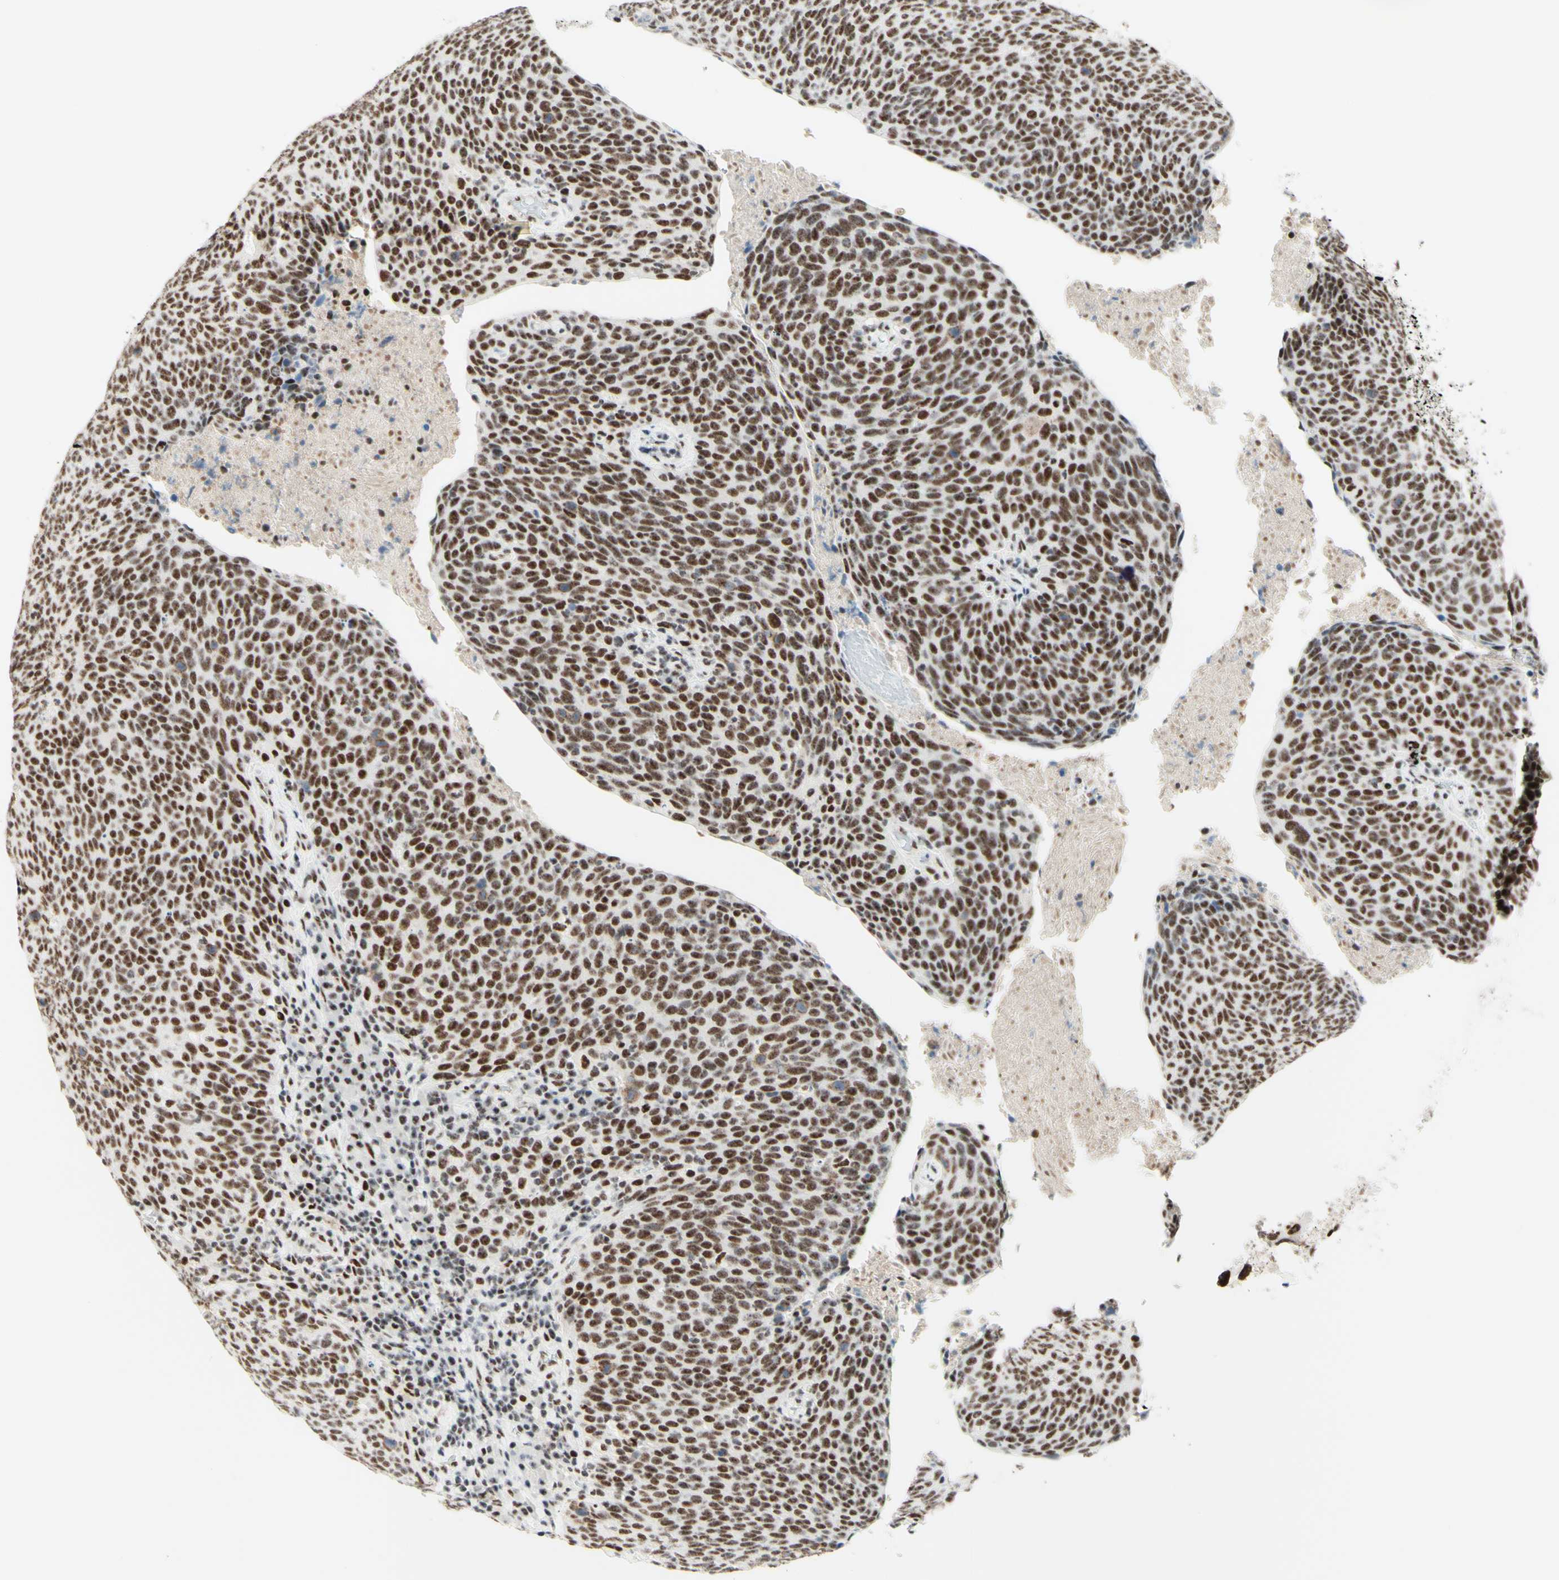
{"staining": {"intensity": "moderate", "quantity": ">75%", "location": "nuclear"}, "tissue": "head and neck cancer", "cell_type": "Tumor cells", "image_type": "cancer", "snomed": [{"axis": "morphology", "description": "Squamous cell carcinoma, NOS"}, {"axis": "morphology", "description": "Squamous cell carcinoma, metastatic, NOS"}, {"axis": "topography", "description": "Lymph node"}, {"axis": "topography", "description": "Head-Neck"}], "caption": "Protein analysis of head and neck metastatic squamous cell carcinoma tissue reveals moderate nuclear expression in about >75% of tumor cells.", "gene": "WTAP", "patient": {"sex": "male", "age": 62}}